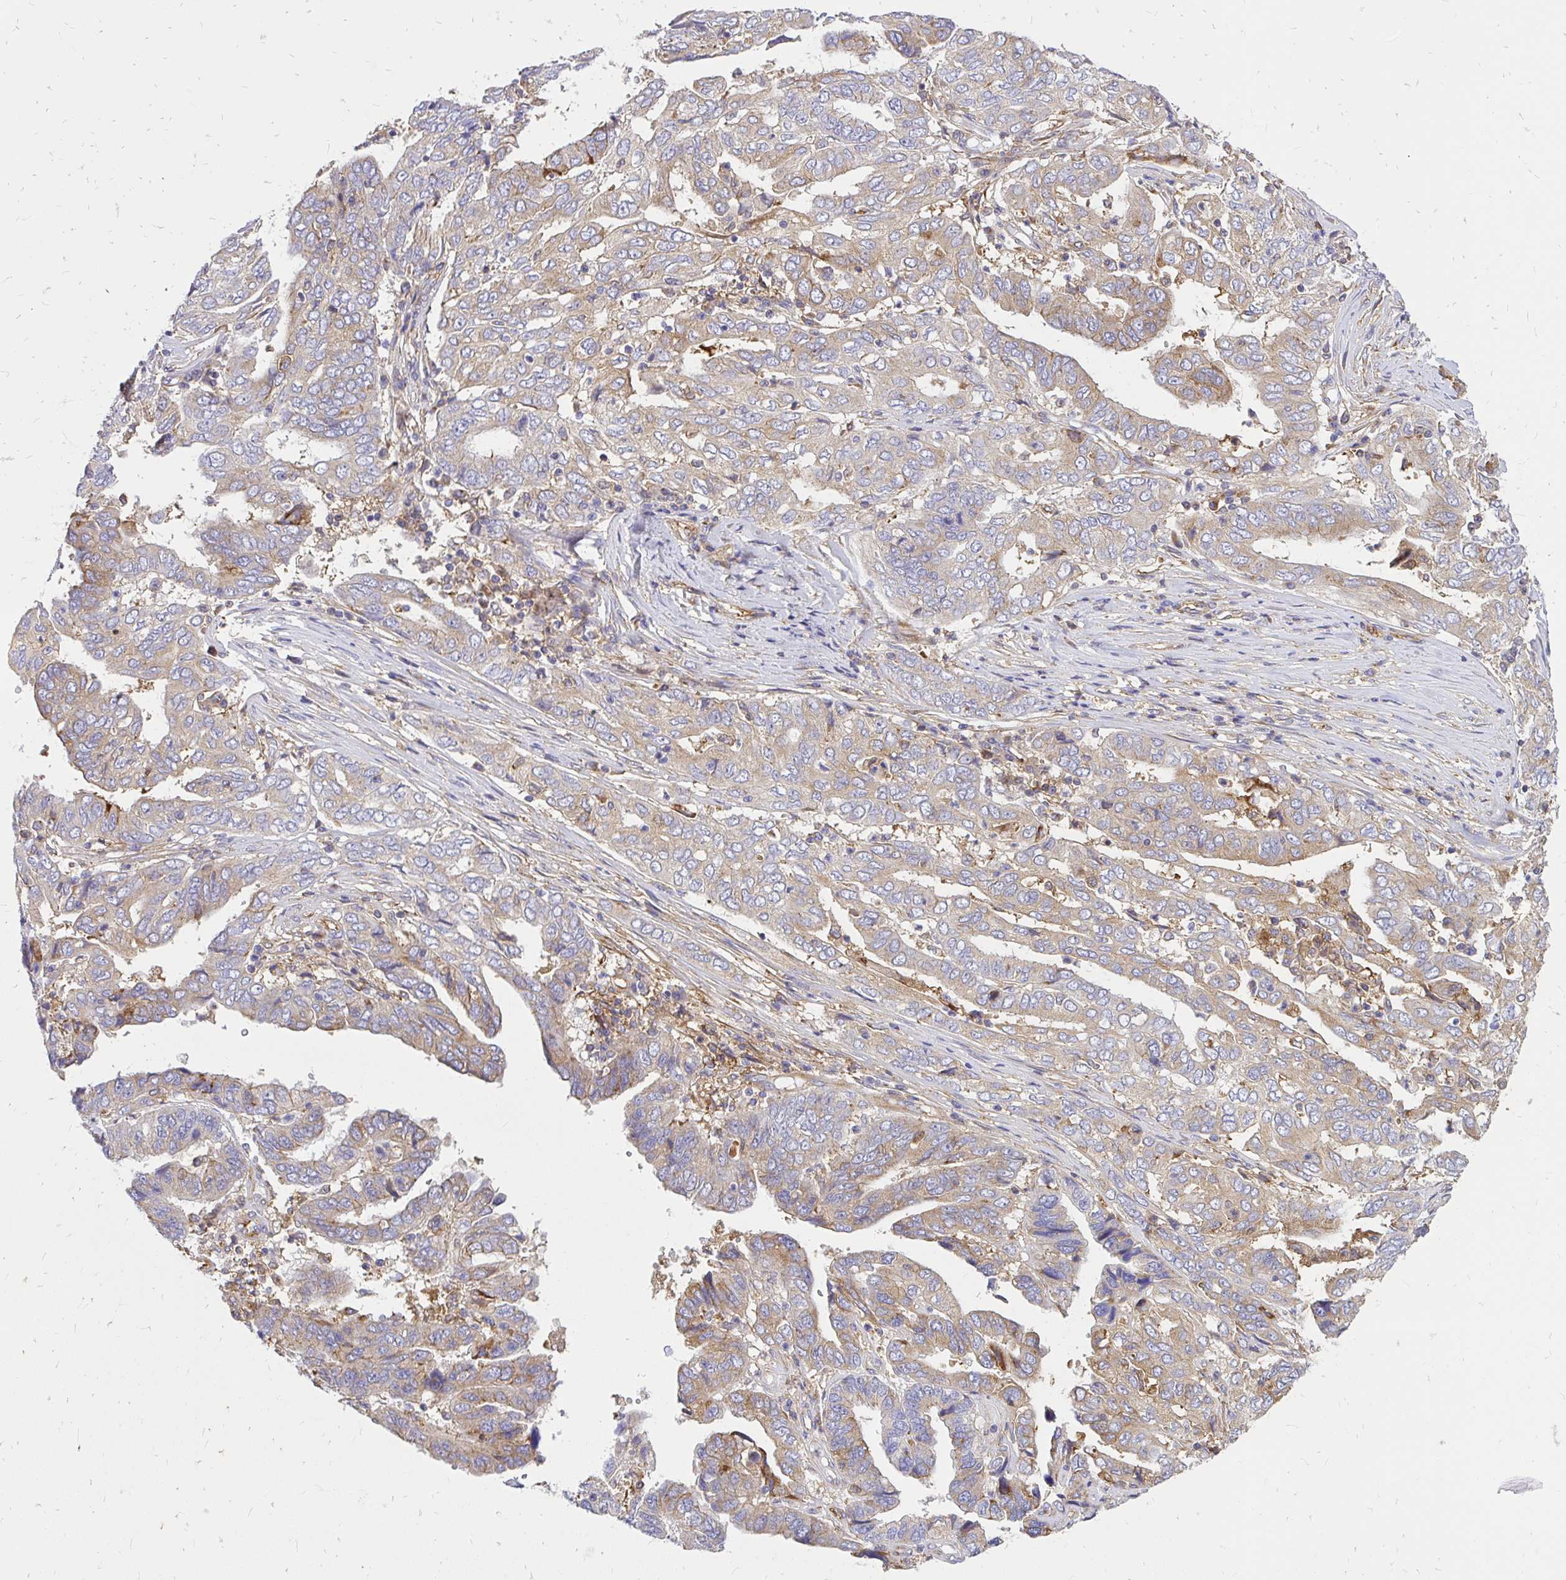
{"staining": {"intensity": "weak", "quantity": ">75%", "location": "cytoplasmic/membranous"}, "tissue": "ovarian cancer", "cell_type": "Tumor cells", "image_type": "cancer", "snomed": [{"axis": "morphology", "description": "Cystadenocarcinoma, serous, NOS"}, {"axis": "topography", "description": "Ovary"}], "caption": "This image shows immunohistochemistry staining of ovarian serous cystadenocarcinoma, with low weak cytoplasmic/membranous positivity in approximately >75% of tumor cells.", "gene": "ABCB10", "patient": {"sex": "female", "age": 79}}